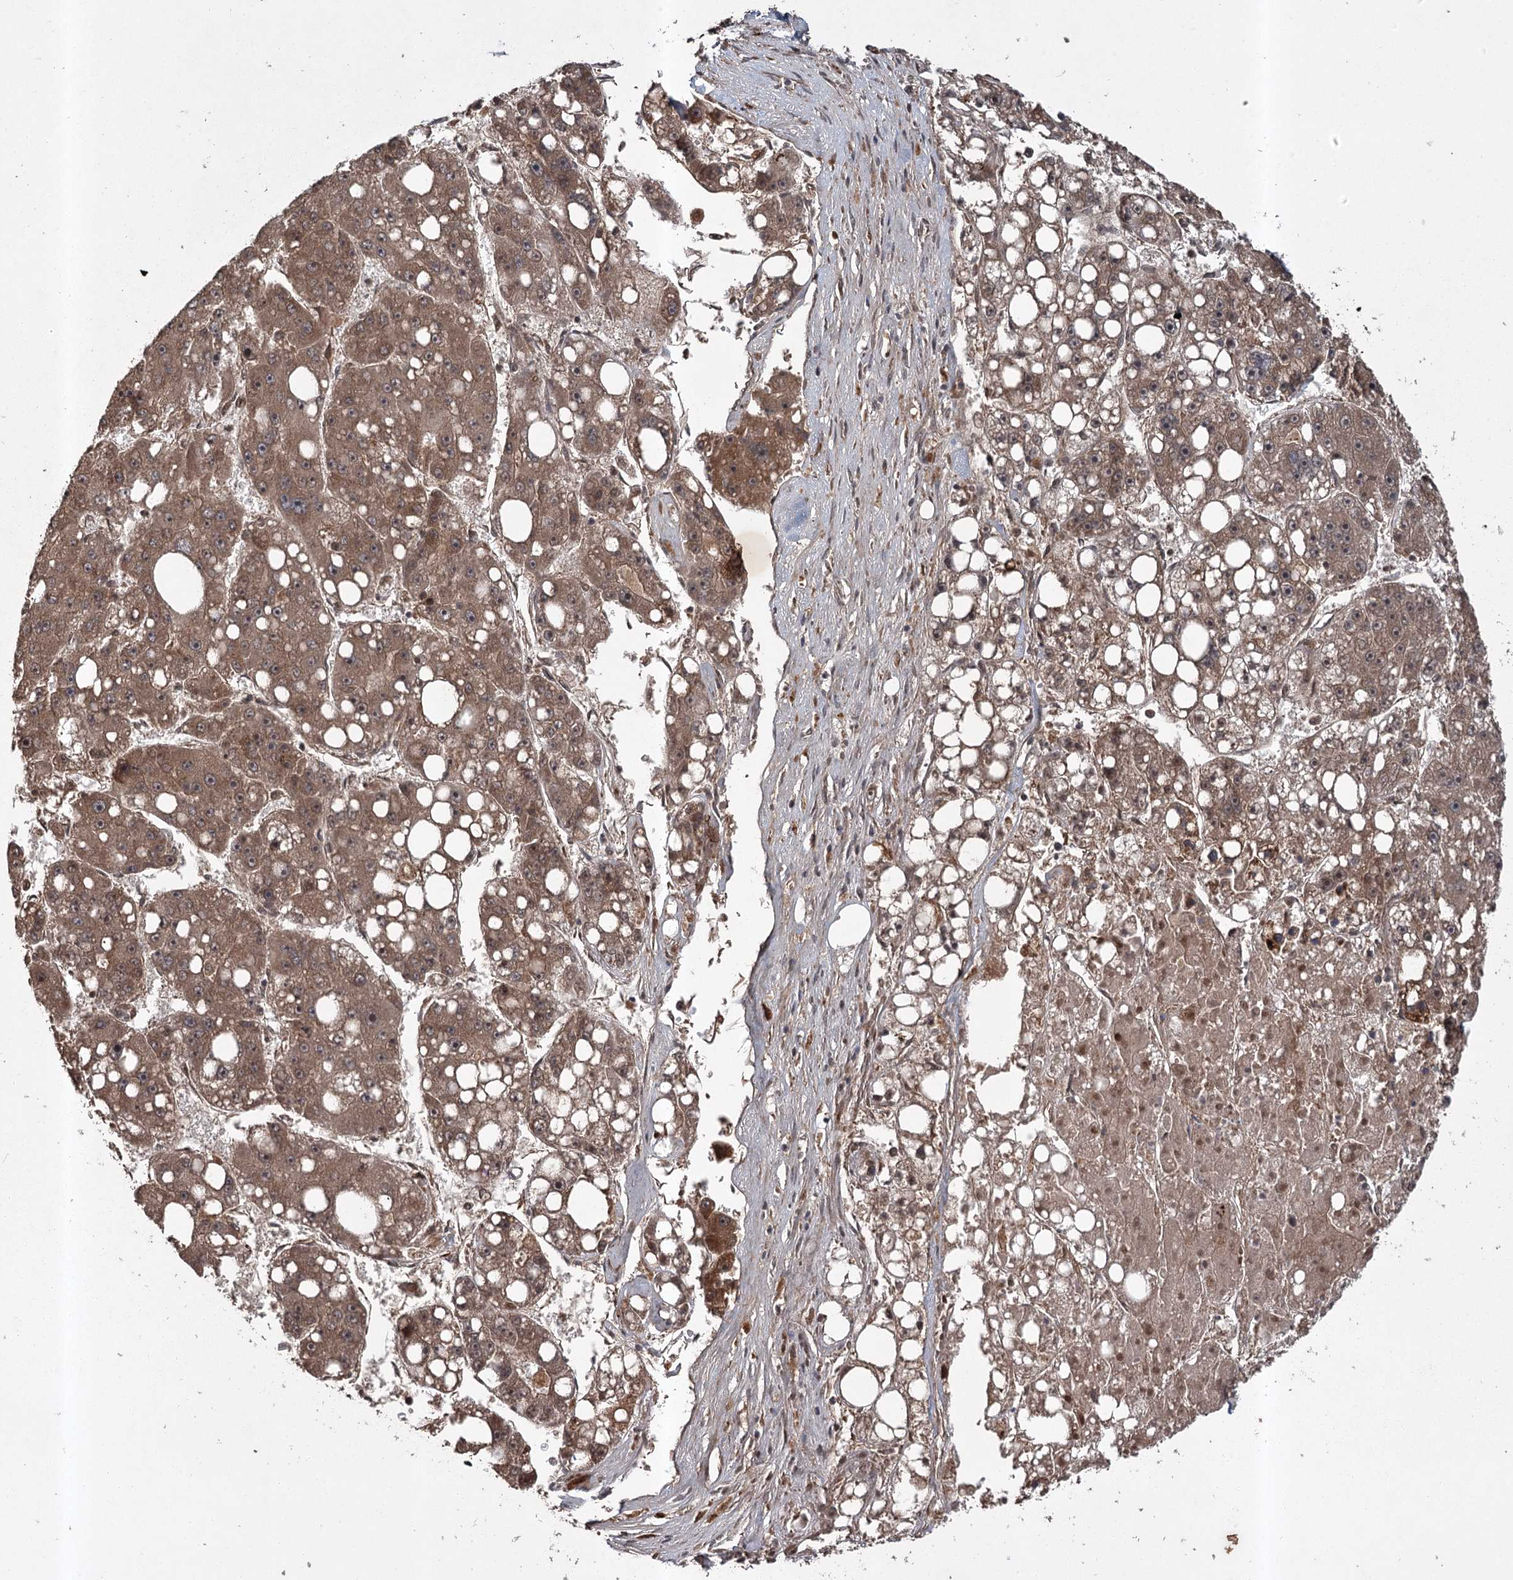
{"staining": {"intensity": "moderate", "quantity": ">75%", "location": "cytoplasmic/membranous"}, "tissue": "liver cancer", "cell_type": "Tumor cells", "image_type": "cancer", "snomed": [{"axis": "morphology", "description": "Carcinoma, Hepatocellular, NOS"}, {"axis": "topography", "description": "Liver"}], "caption": "Immunohistochemical staining of human liver cancer (hepatocellular carcinoma) demonstrates medium levels of moderate cytoplasmic/membranous protein staining in approximately >75% of tumor cells.", "gene": "RPAP3", "patient": {"sex": "female", "age": 61}}